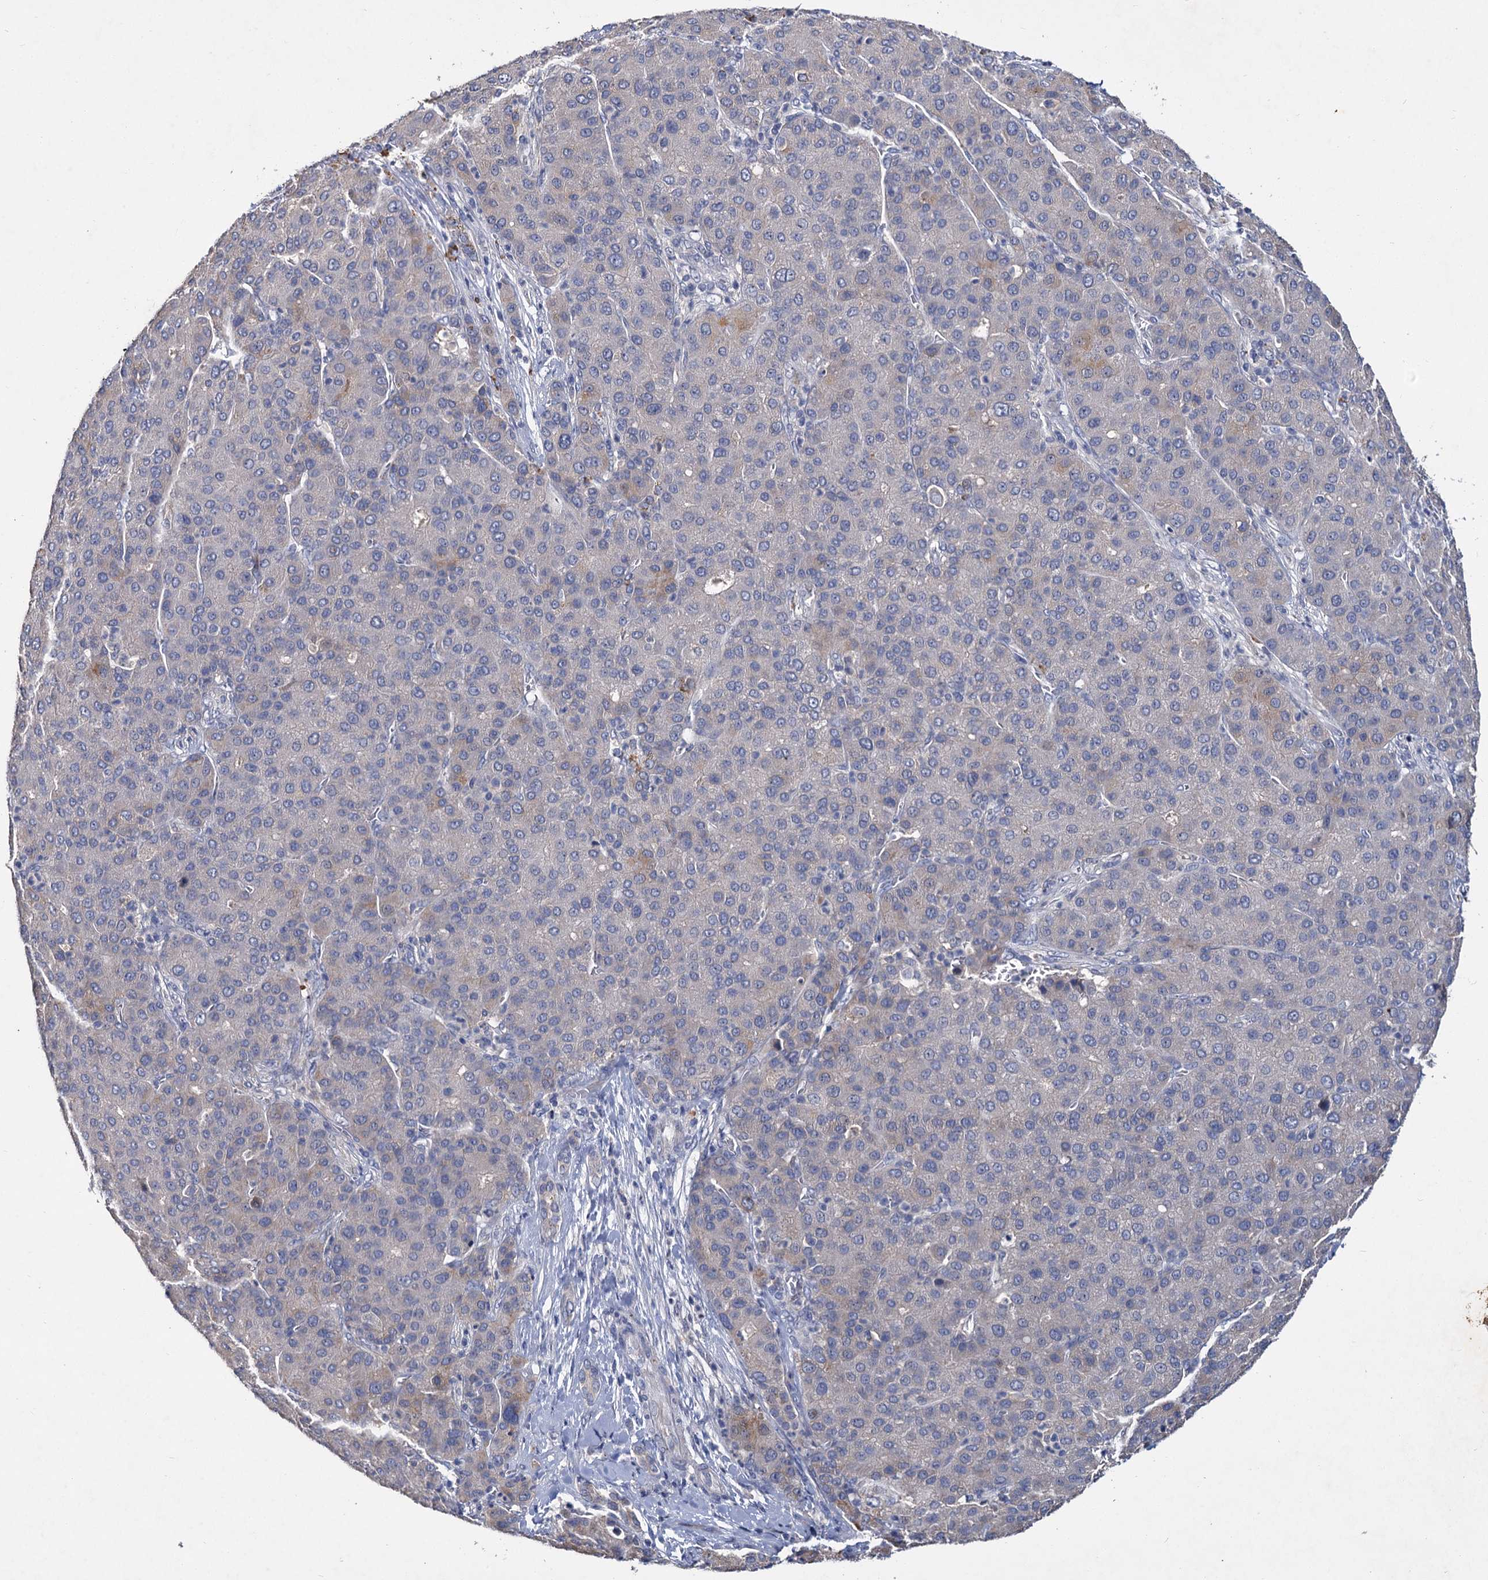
{"staining": {"intensity": "negative", "quantity": "none", "location": "none"}, "tissue": "liver cancer", "cell_type": "Tumor cells", "image_type": "cancer", "snomed": [{"axis": "morphology", "description": "Carcinoma, Hepatocellular, NOS"}, {"axis": "topography", "description": "Liver"}], "caption": "An immunohistochemistry image of liver cancer is shown. There is no staining in tumor cells of liver cancer. (DAB (3,3'-diaminobenzidine) immunohistochemistry visualized using brightfield microscopy, high magnification).", "gene": "ATP9A", "patient": {"sex": "male", "age": 65}}